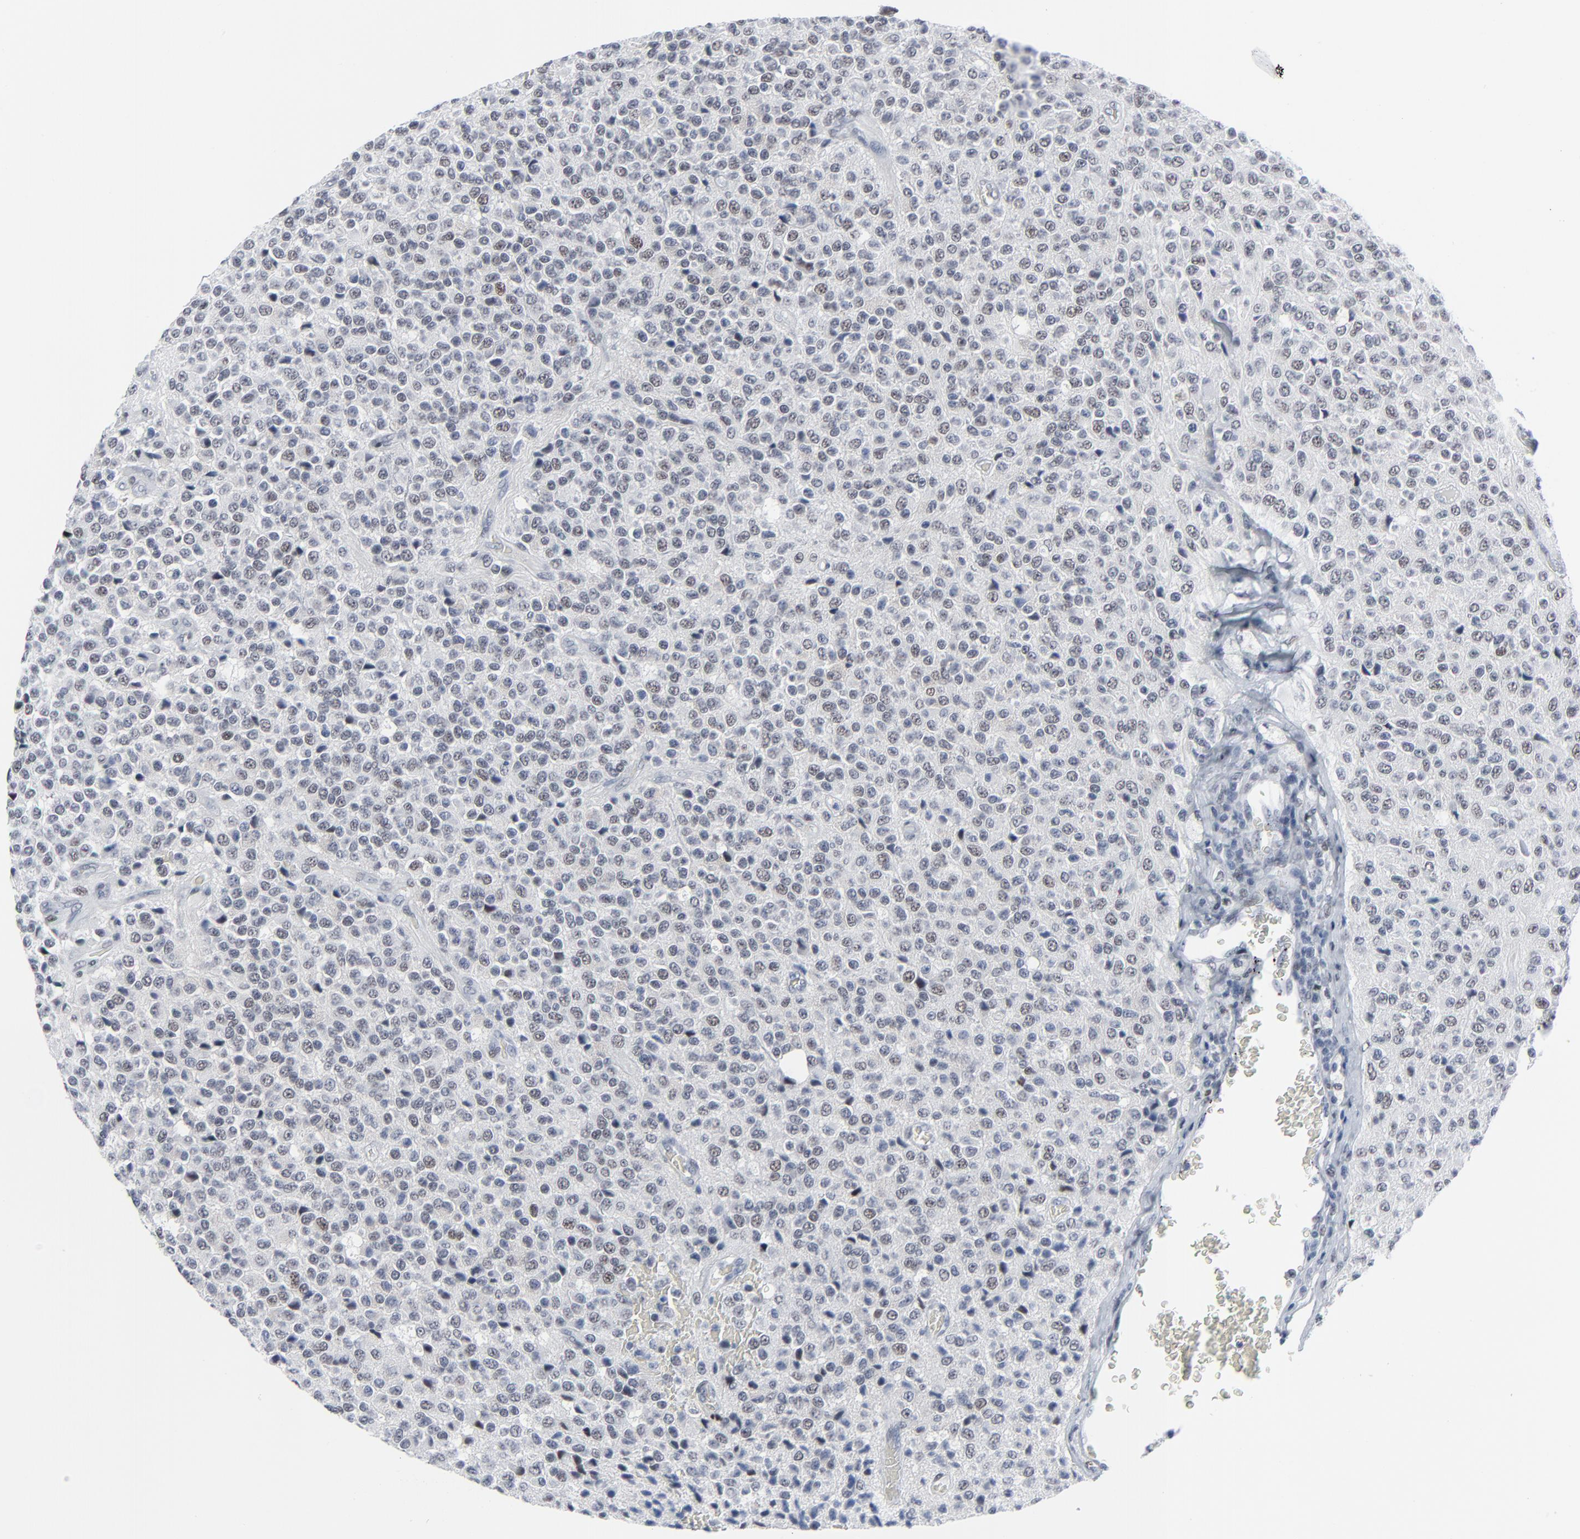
{"staining": {"intensity": "weak", "quantity": ">75%", "location": "nuclear"}, "tissue": "glioma", "cell_type": "Tumor cells", "image_type": "cancer", "snomed": [{"axis": "morphology", "description": "Glioma, malignant, High grade"}, {"axis": "topography", "description": "pancreas cauda"}], "caption": "Malignant glioma (high-grade) stained with a protein marker reveals weak staining in tumor cells.", "gene": "SIRT1", "patient": {"sex": "male", "age": 60}}